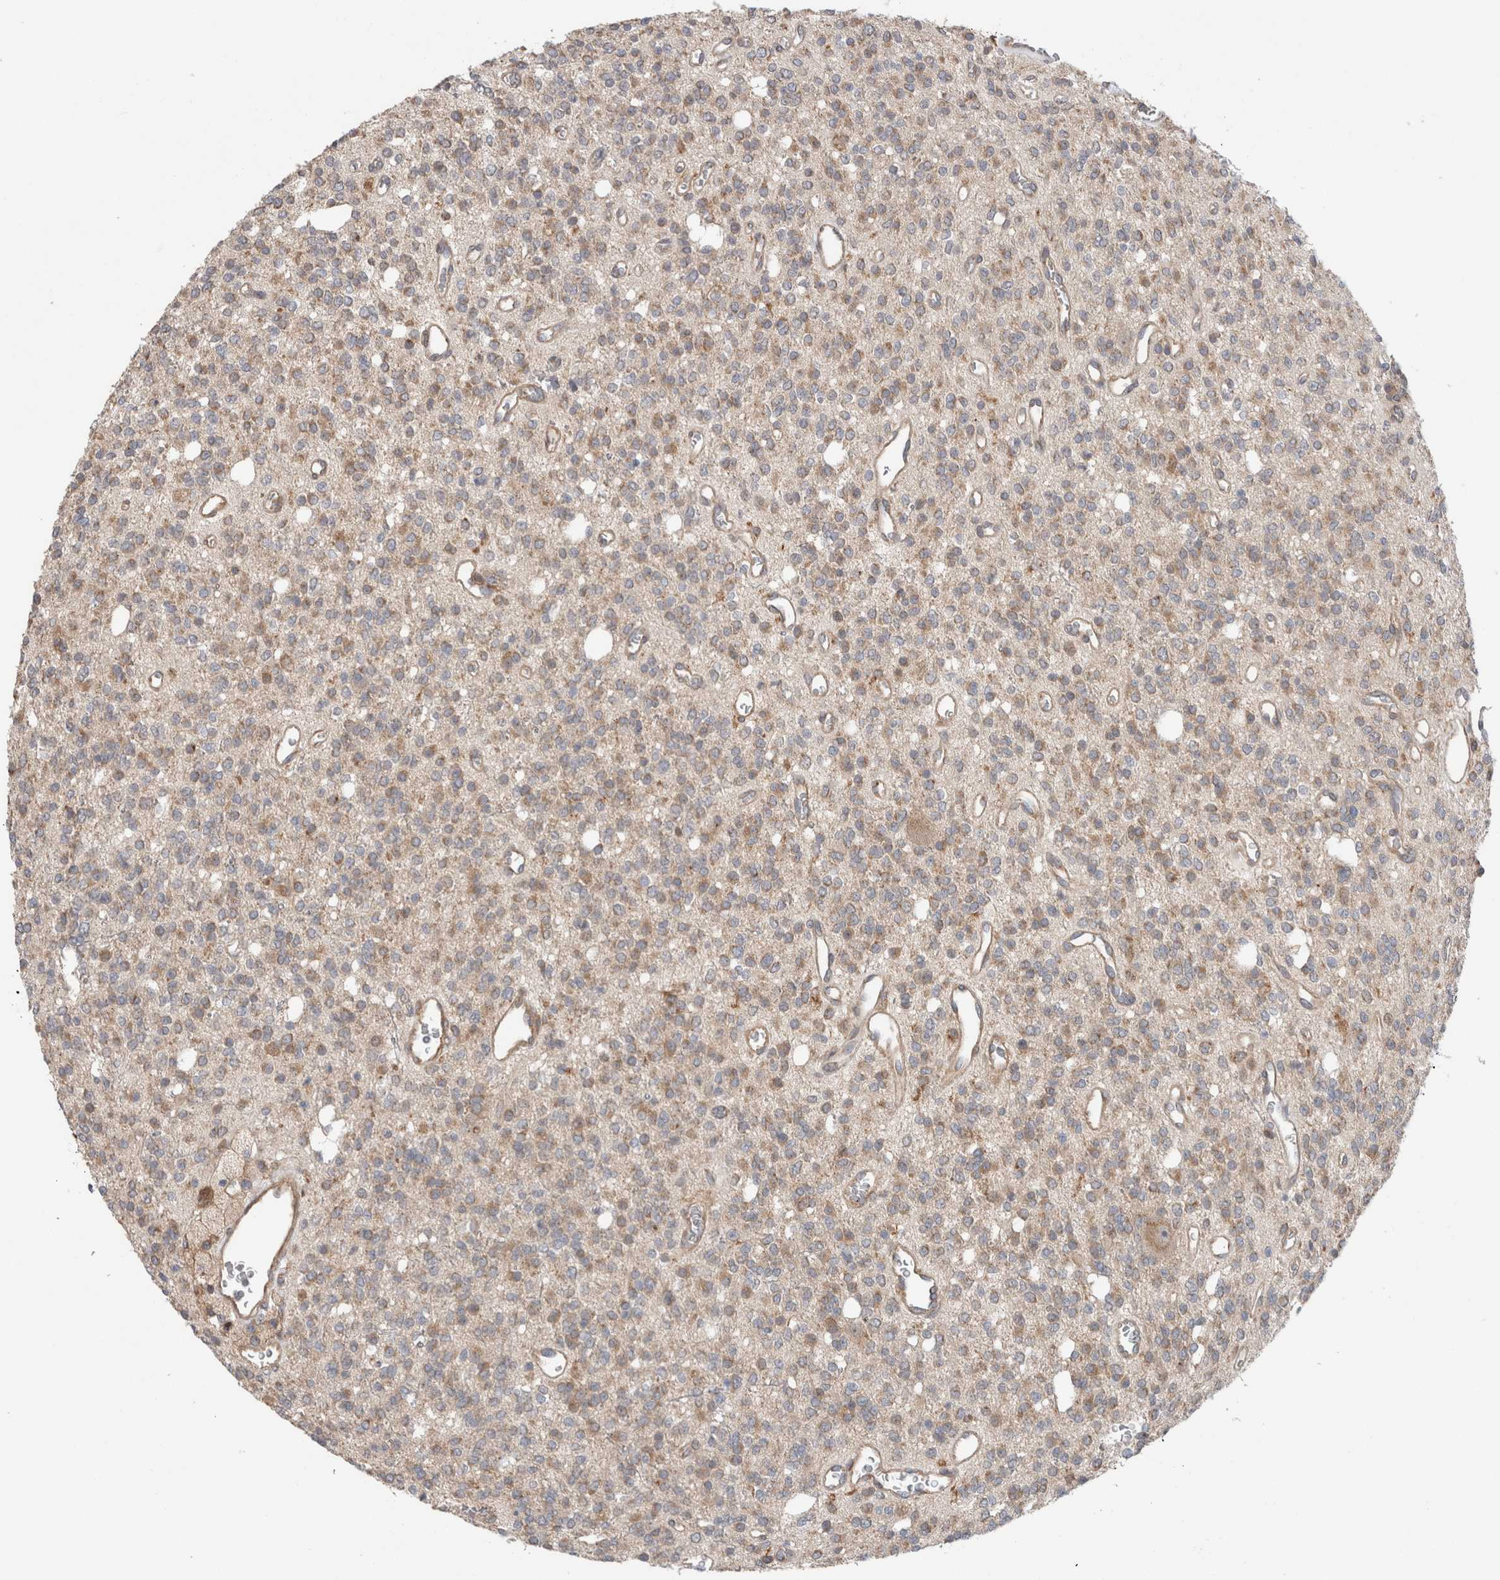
{"staining": {"intensity": "moderate", "quantity": ">75%", "location": "cytoplasmic/membranous"}, "tissue": "glioma", "cell_type": "Tumor cells", "image_type": "cancer", "snomed": [{"axis": "morphology", "description": "Glioma, malignant, High grade"}, {"axis": "topography", "description": "Brain"}], "caption": "High-magnification brightfield microscopy of glioma stained with DAB (brown) and counterstained with hematoxylin (blue). tumor cells exhibit moderate cytoplasmic/membranous positivity is present in about>75% of cells.", "gene": "TRIM5", "patient": {"sex": "male", "age": 34}}